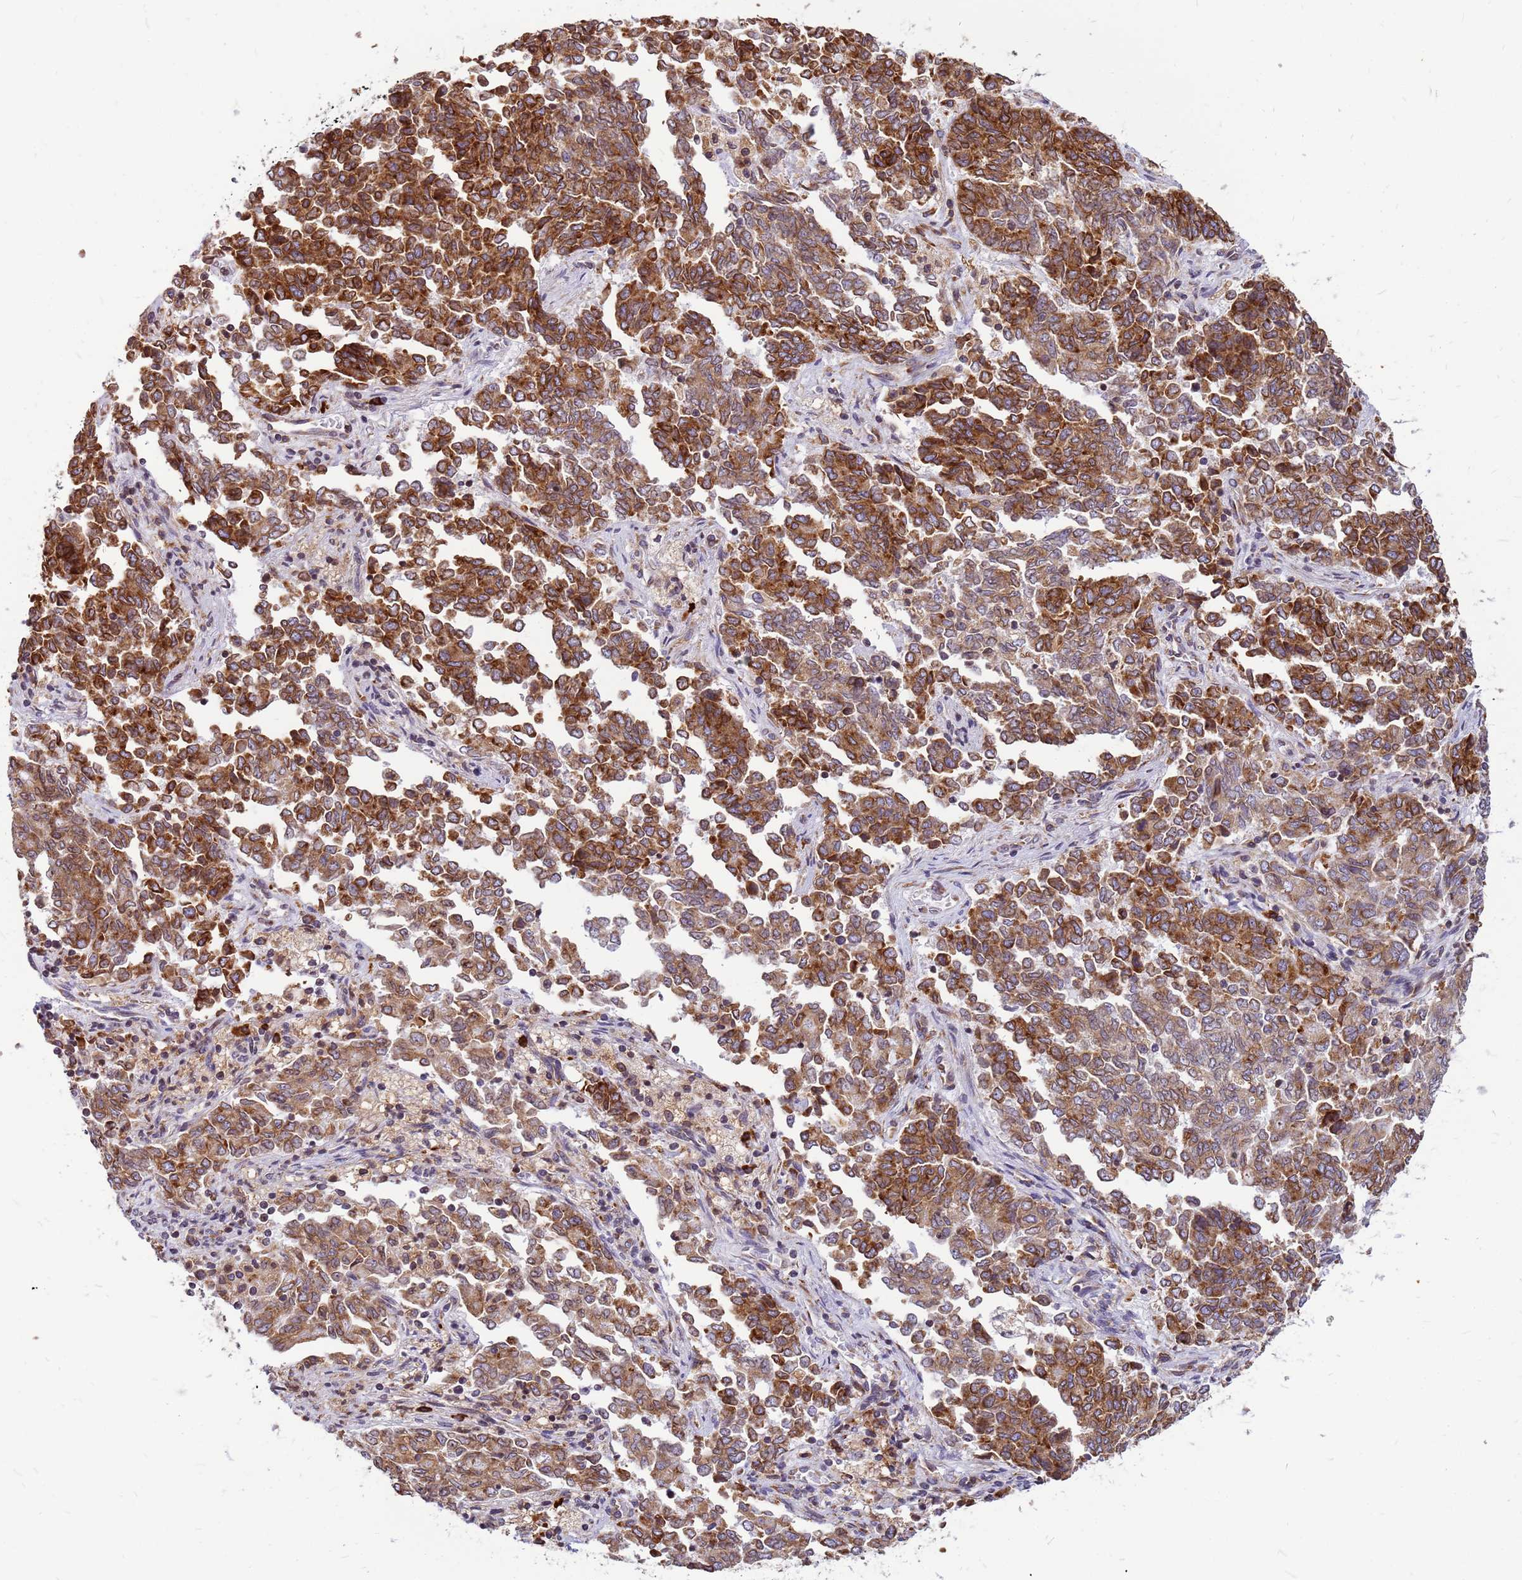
{"staining": {"intensity": "moderate", "quantity": ">75%", "location": "cytoplasmic/membranous"}, "tissue": "endometrial cancer", "cell_type": "Tumor cells", "image_type": "cancer", "snomed": [{"axis": "morphology", "description": "Adenocarcinoma, NOS"}, {"axis": "topography", "description": "Endometrium"}], "caption": "This micrograph demonstrates immunohistochemistry staining of endometrial adenocarcinoma, with medium moderate cytoplasmic/membranous staining in about >75% of tumor cells.", "gene": "SSR4", "patient": {"sex": "female", "age": 80}}